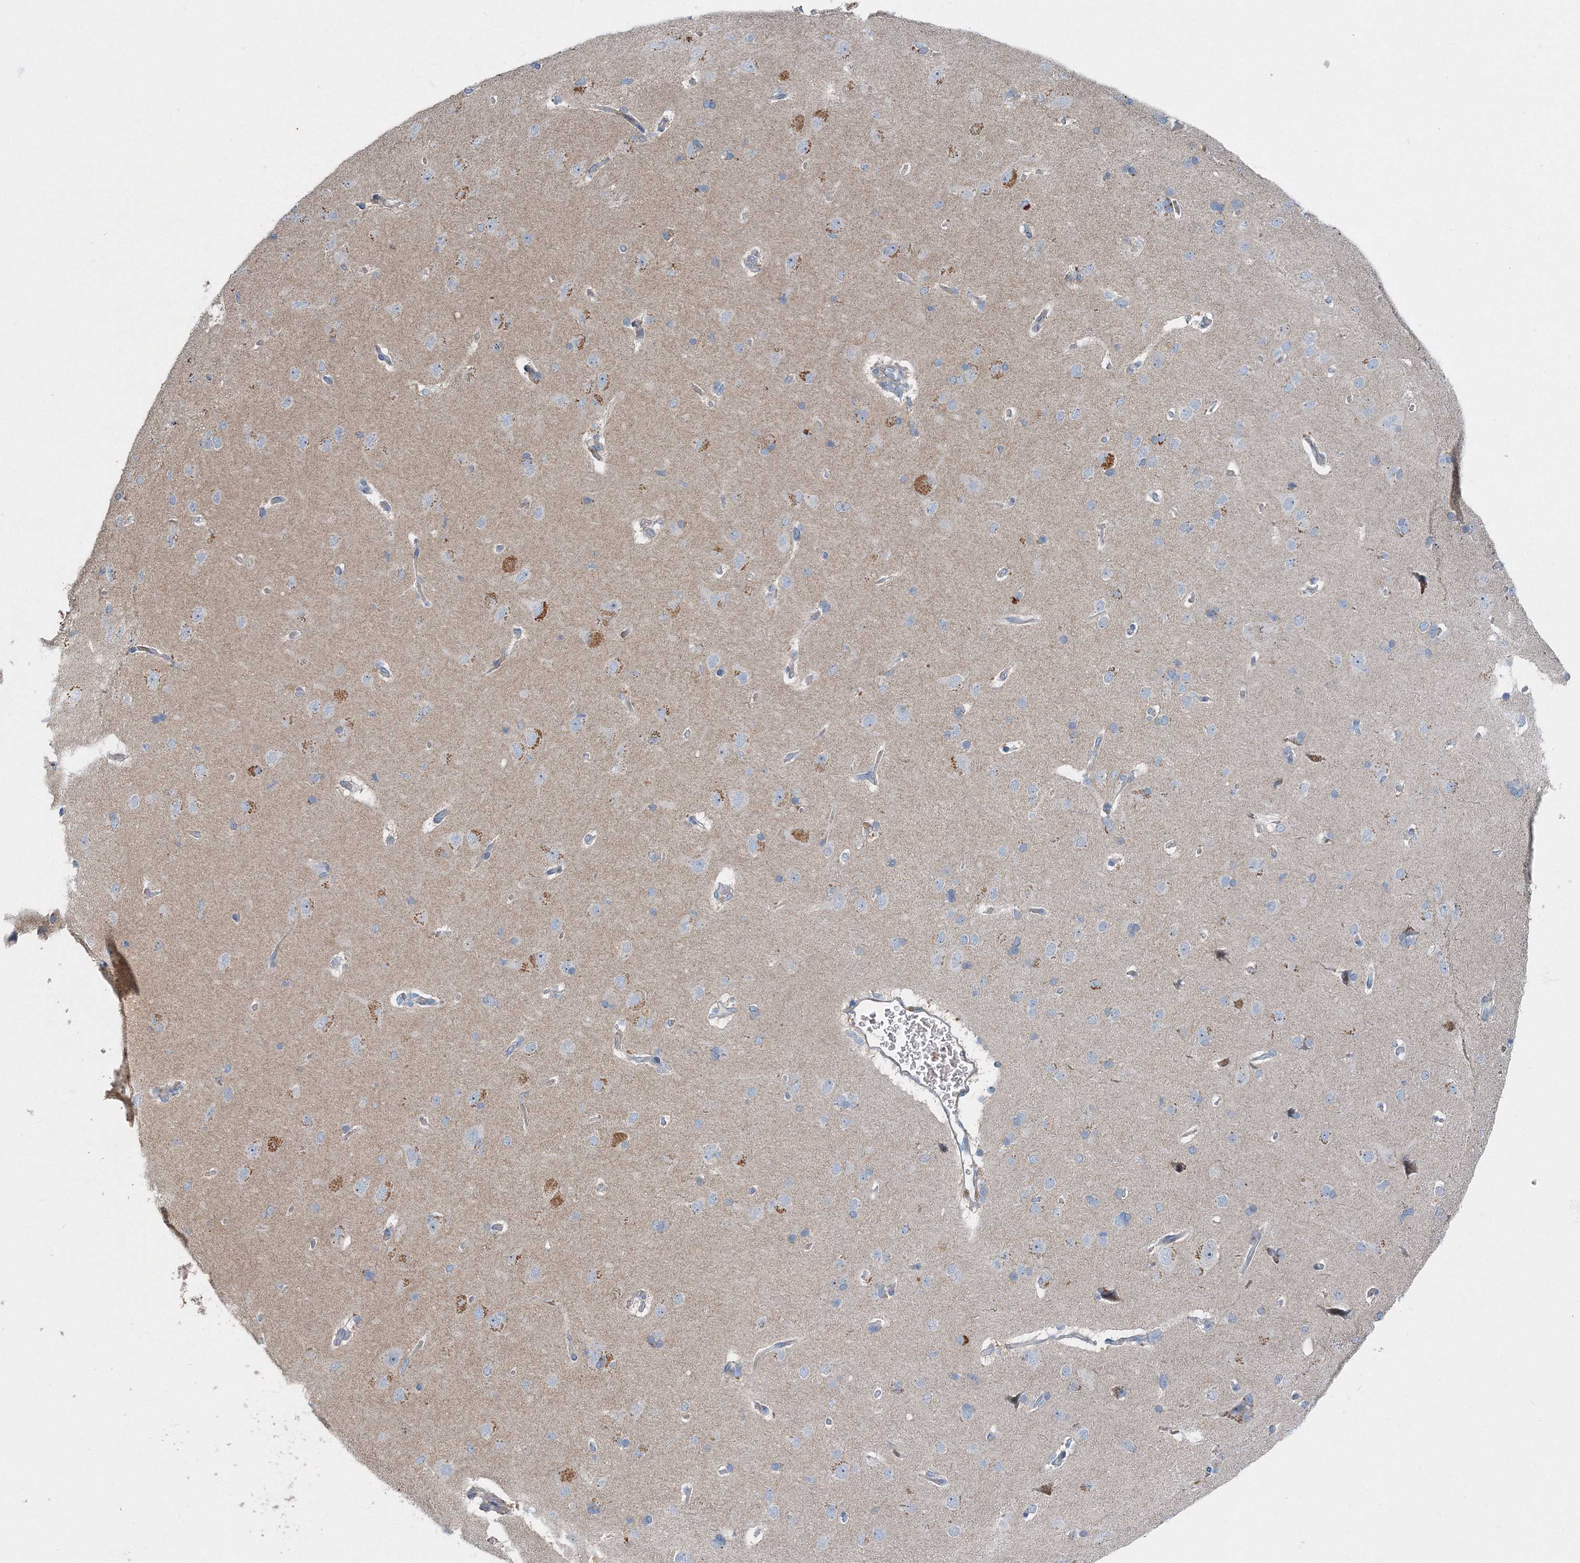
{"staining": {"intensity": "weak", "quantity": "25%-75%", "location": "cytoplasmic/membranous"}, "tissue": "cerebral cortex", "cell_type": "Endothelial cells", "image_type": "normal", "snomed": [{"axis": "morphology", "description": "Normal tissue, NOS"}, {"axis": "topography", "description": "Cerebral cortex"}], "caption": "Approximately 25%-75% of endothelial cells in benign cerebral cortex reveal weak cytoplasmic/membranous protein expression as visualized by brown immunohistochemical staining.", "gene": "AASDH", "patient": {"sex": "male", "age": 62}}